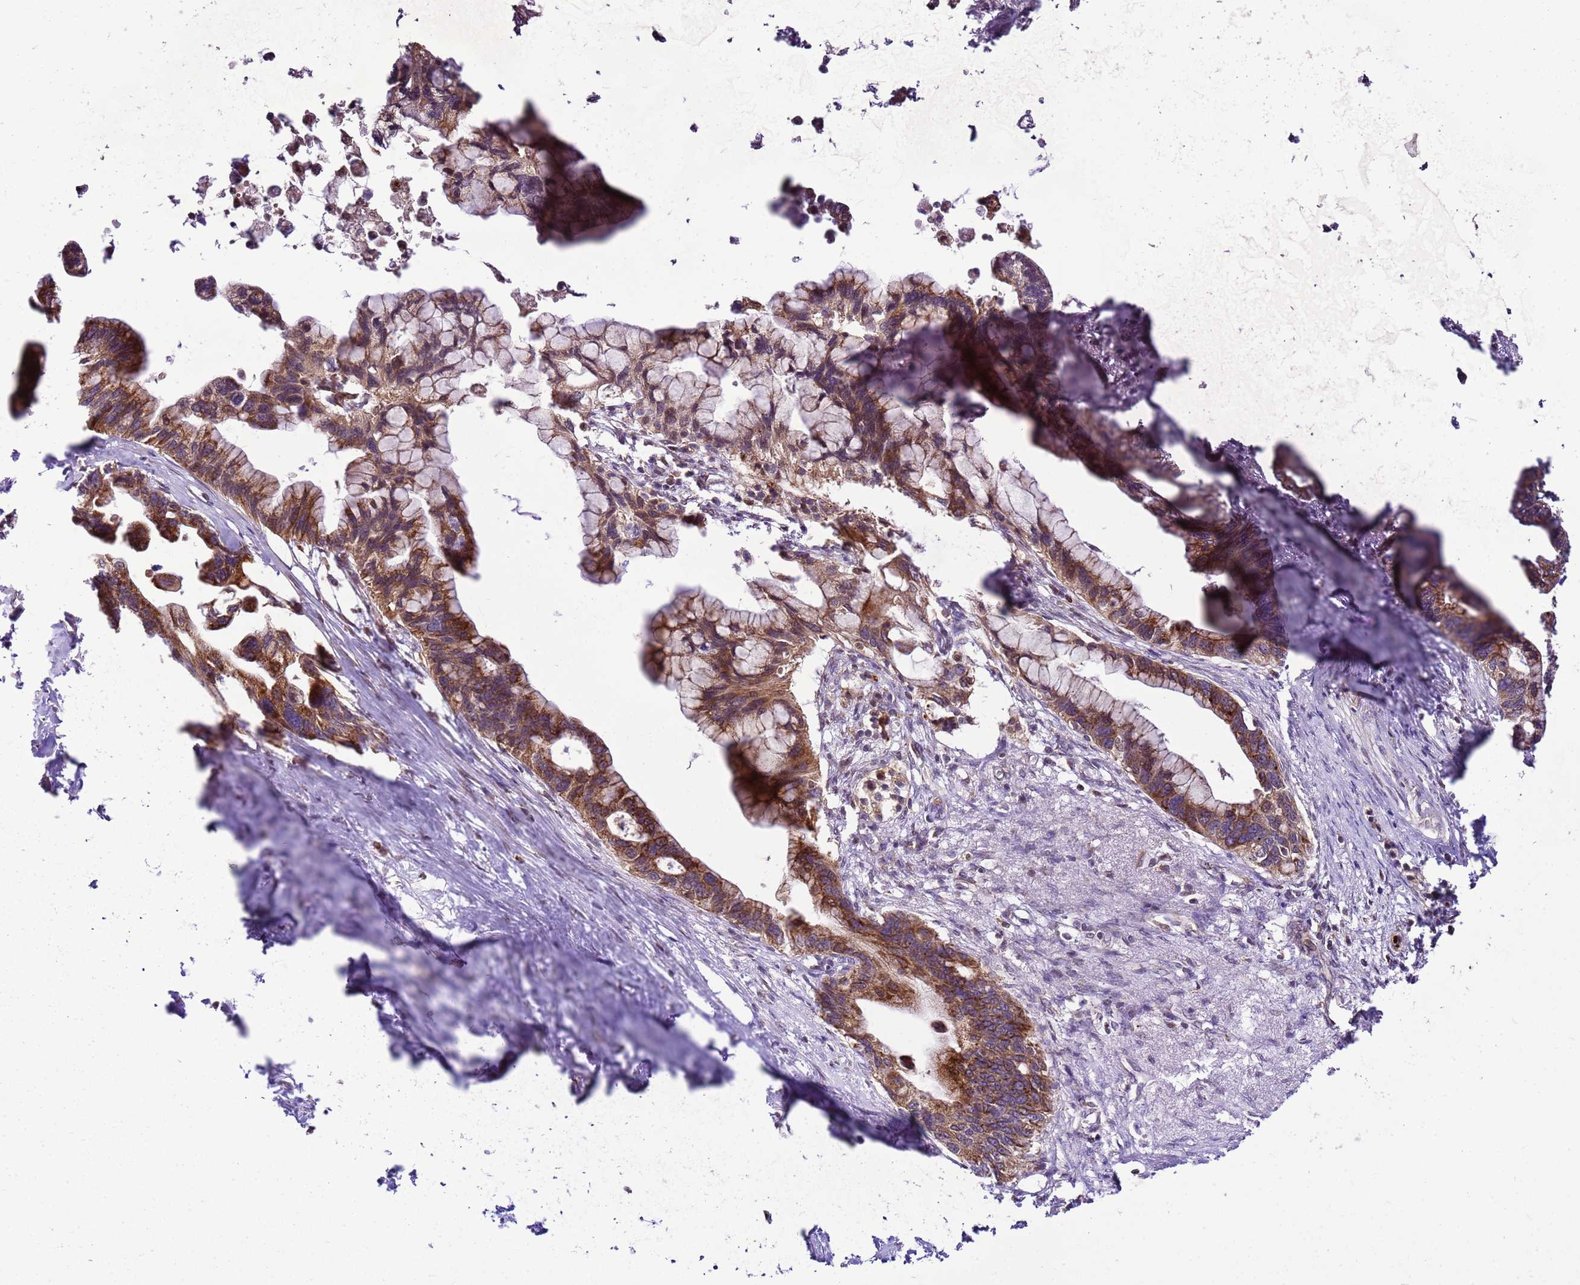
{"staining": {"intensity": "moderate", "quantity": ">75%", "location": "cytoplasmic/membranous"}, "tissue": "pancreatic cancer", "cell_type": "Tumor cells", "image_type": "cancer", "snomed": [{"axis": "morphology", "description": "Adenocarcinoma, NOS"}, {"axis": "topography", "description": "Pancreas"}], "caption": "Pancreatic cancer (adenocarcinoma) tissue shows moderate cytoplasmic/membranous staining in approximately >75% of tumor cells, visualized by immunohistochemistry. The staining was performed using DAB, with brown indicating positive protein expression. Nuclei are stained blue with hematoxylin.", "gene": "RASA3", "patient": {"sex": "female", "age": 83}}